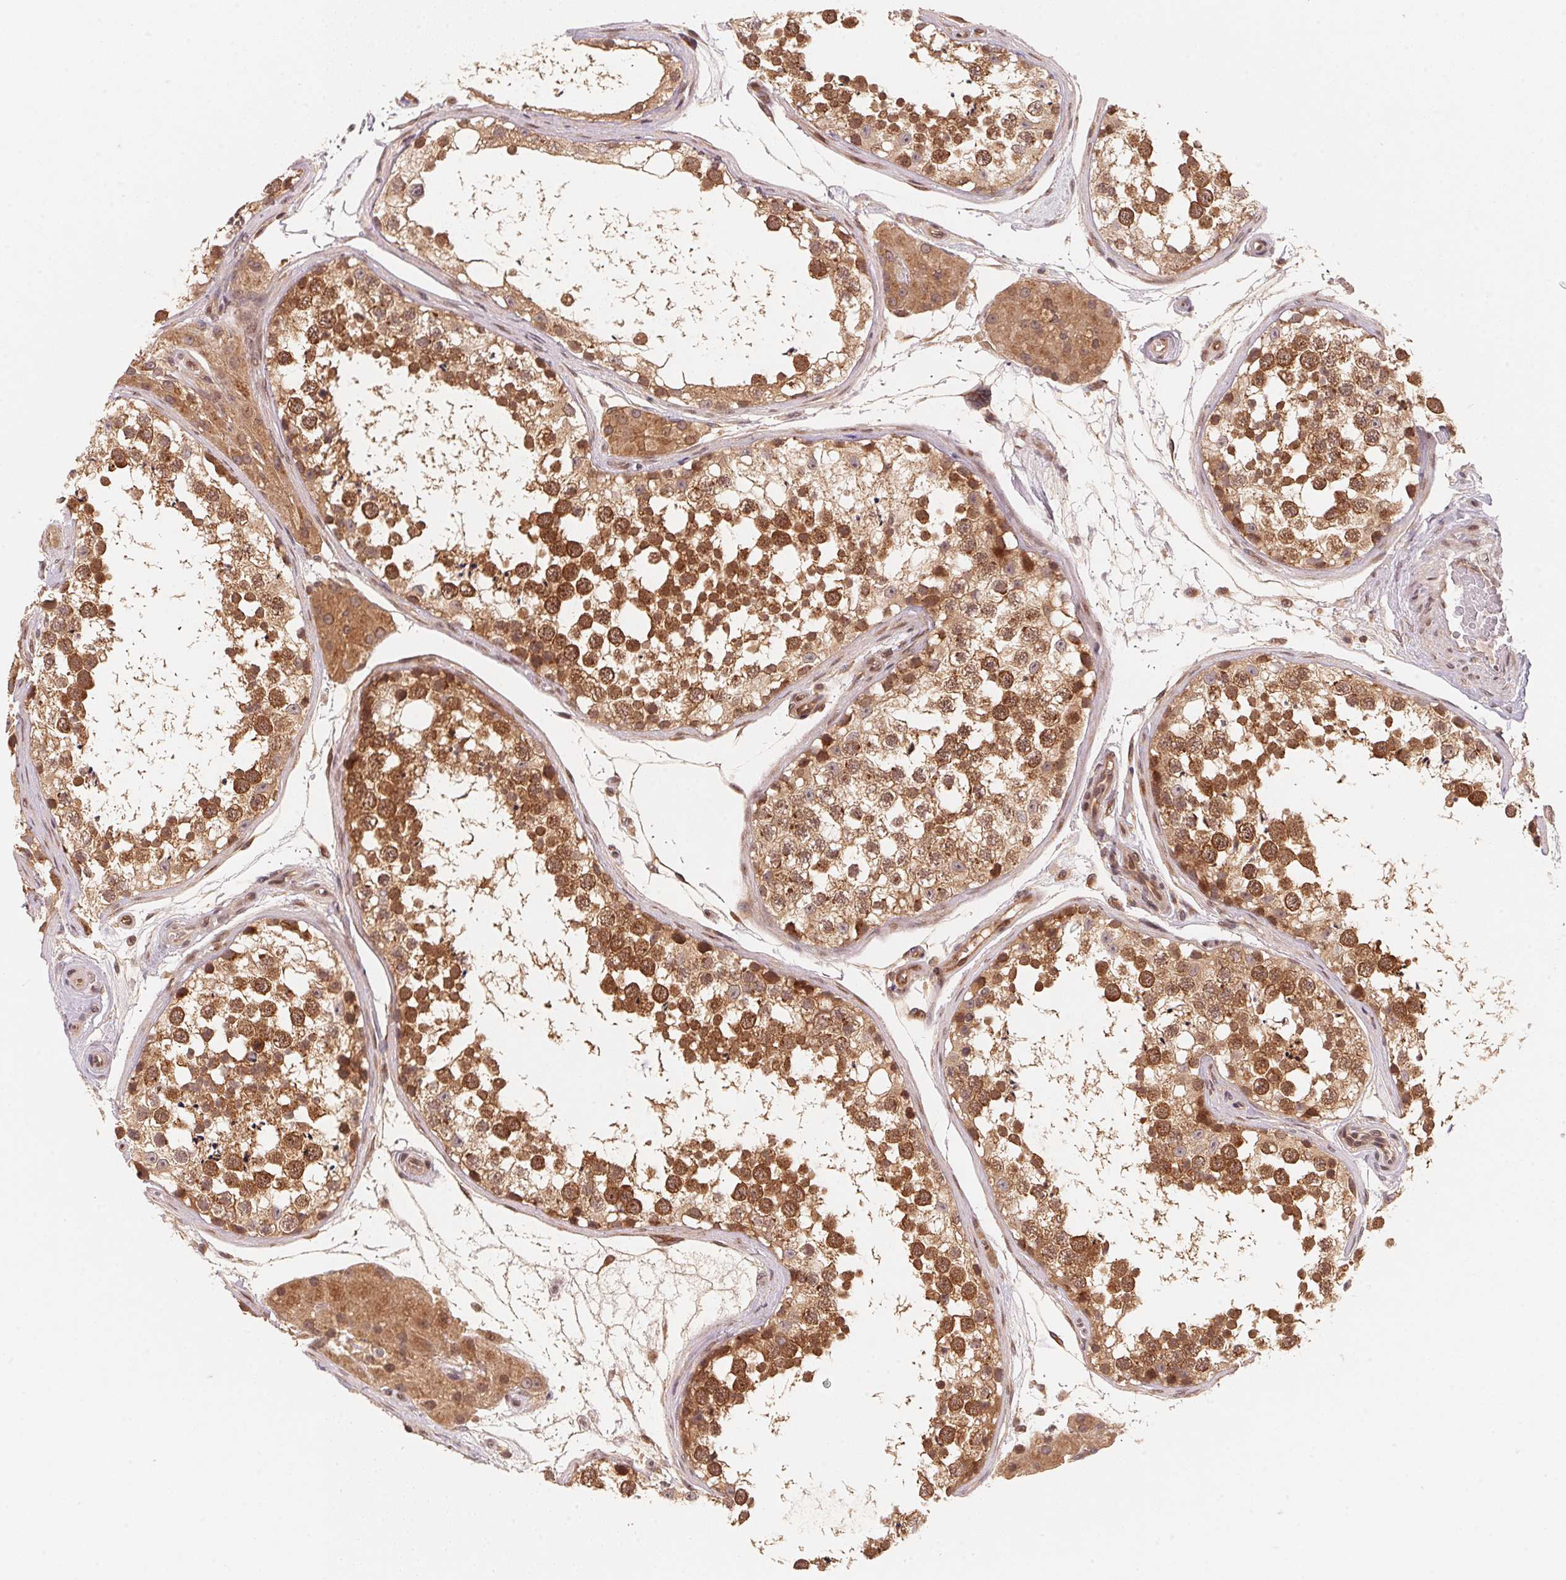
{"staining": {"intensity": "strong", "quantity": ">75%", "location": "cytoplasmic/membranous,nuclear"}, "tissue": "testis", "cell_type": "Cells in seminiferous ducts", "image_type": "normal", "snomed": [{"axis": "morphology", "description": "Normal tissue, NOS"}, {"axis": "morphology", "description": "Seminoma, NOS"}, {"axis": "topography", "description": "Testis"}], "caption": "The micrograph demonstrates immunohistochemical staining of benign testis. There is strong cytoplasmic/membranous,nuclear staining is identified in approximately >75% of cells in seminiferous ducts.", "gene": "CCDC102B", "patient": {"sex": "male", "age": 65}}